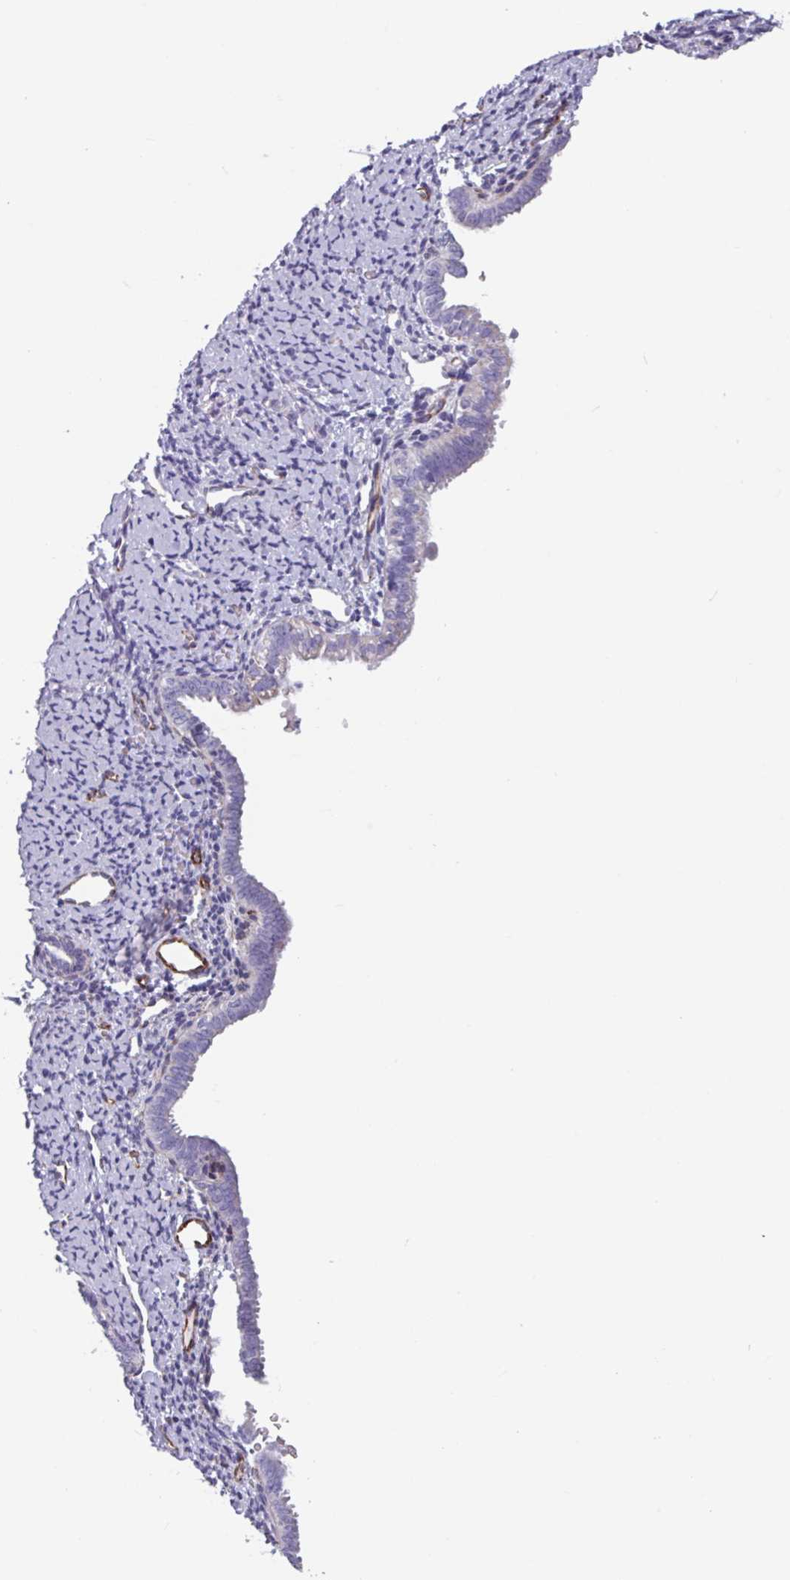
{"staining": {"intensity": "negative", "quantity": "none", "location": "none"}, "tissue": "endometrium", "cell_type": "Cells in endometrial stroma", "image_type": "normal", "snomed": [{"axis": "morphology", "description": "Normal tissue, NOS"}, {"axis": "topography", "description": "Endometrium"}], "caption": "Endometrium stained for a protein using IHC reveals no expression cells in endometrial stroma.", "gene": "BTD", "patient": {"sex": "female", "age": 63}}